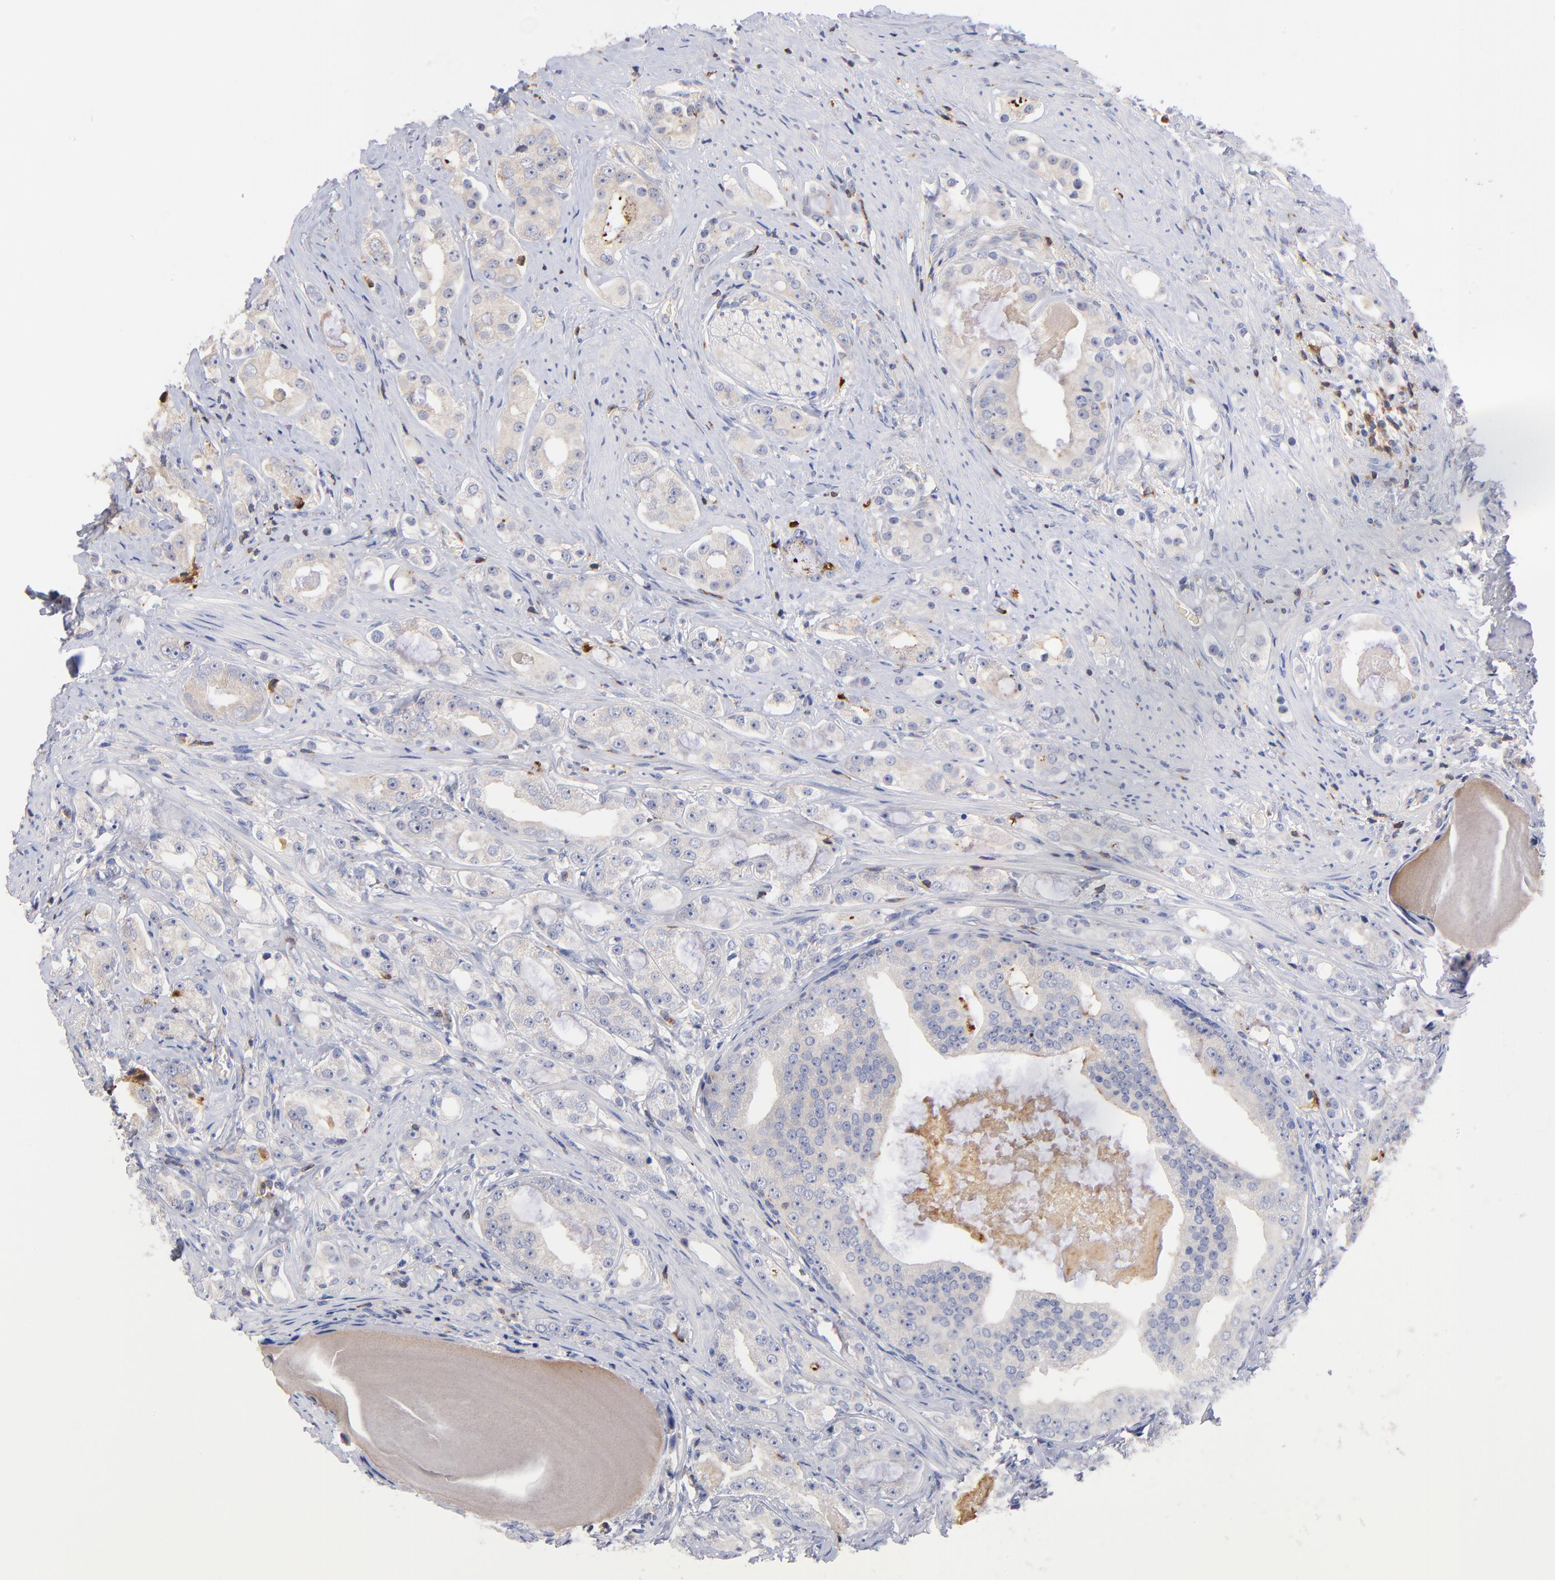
{"staining": {"intensity": "weak", "quantity": "<25%", "location": "cytoplasmic/membranous"}, "tissue": "prostate cancer", "cell_type": "Tumor cells", "image_type": "cancer", "snomed": [{"axis": "morphology", "description": "Adenocarcinoma, High grade"}, {"axis": "topography", "description": "Prostate"}], "caption": "The micrograph displays no significant positivity in tumor cells of prostate cancer (adenocarcinoma (high-grade)). (Stains: DAB (3,3'-diaminobenzidine) IHC with hematoxylin counter stain, Microscopy: brightfield microscopy at high magnification).", "gene": "KREMEN2", "patient": {"sex": "male", "age": 68}}